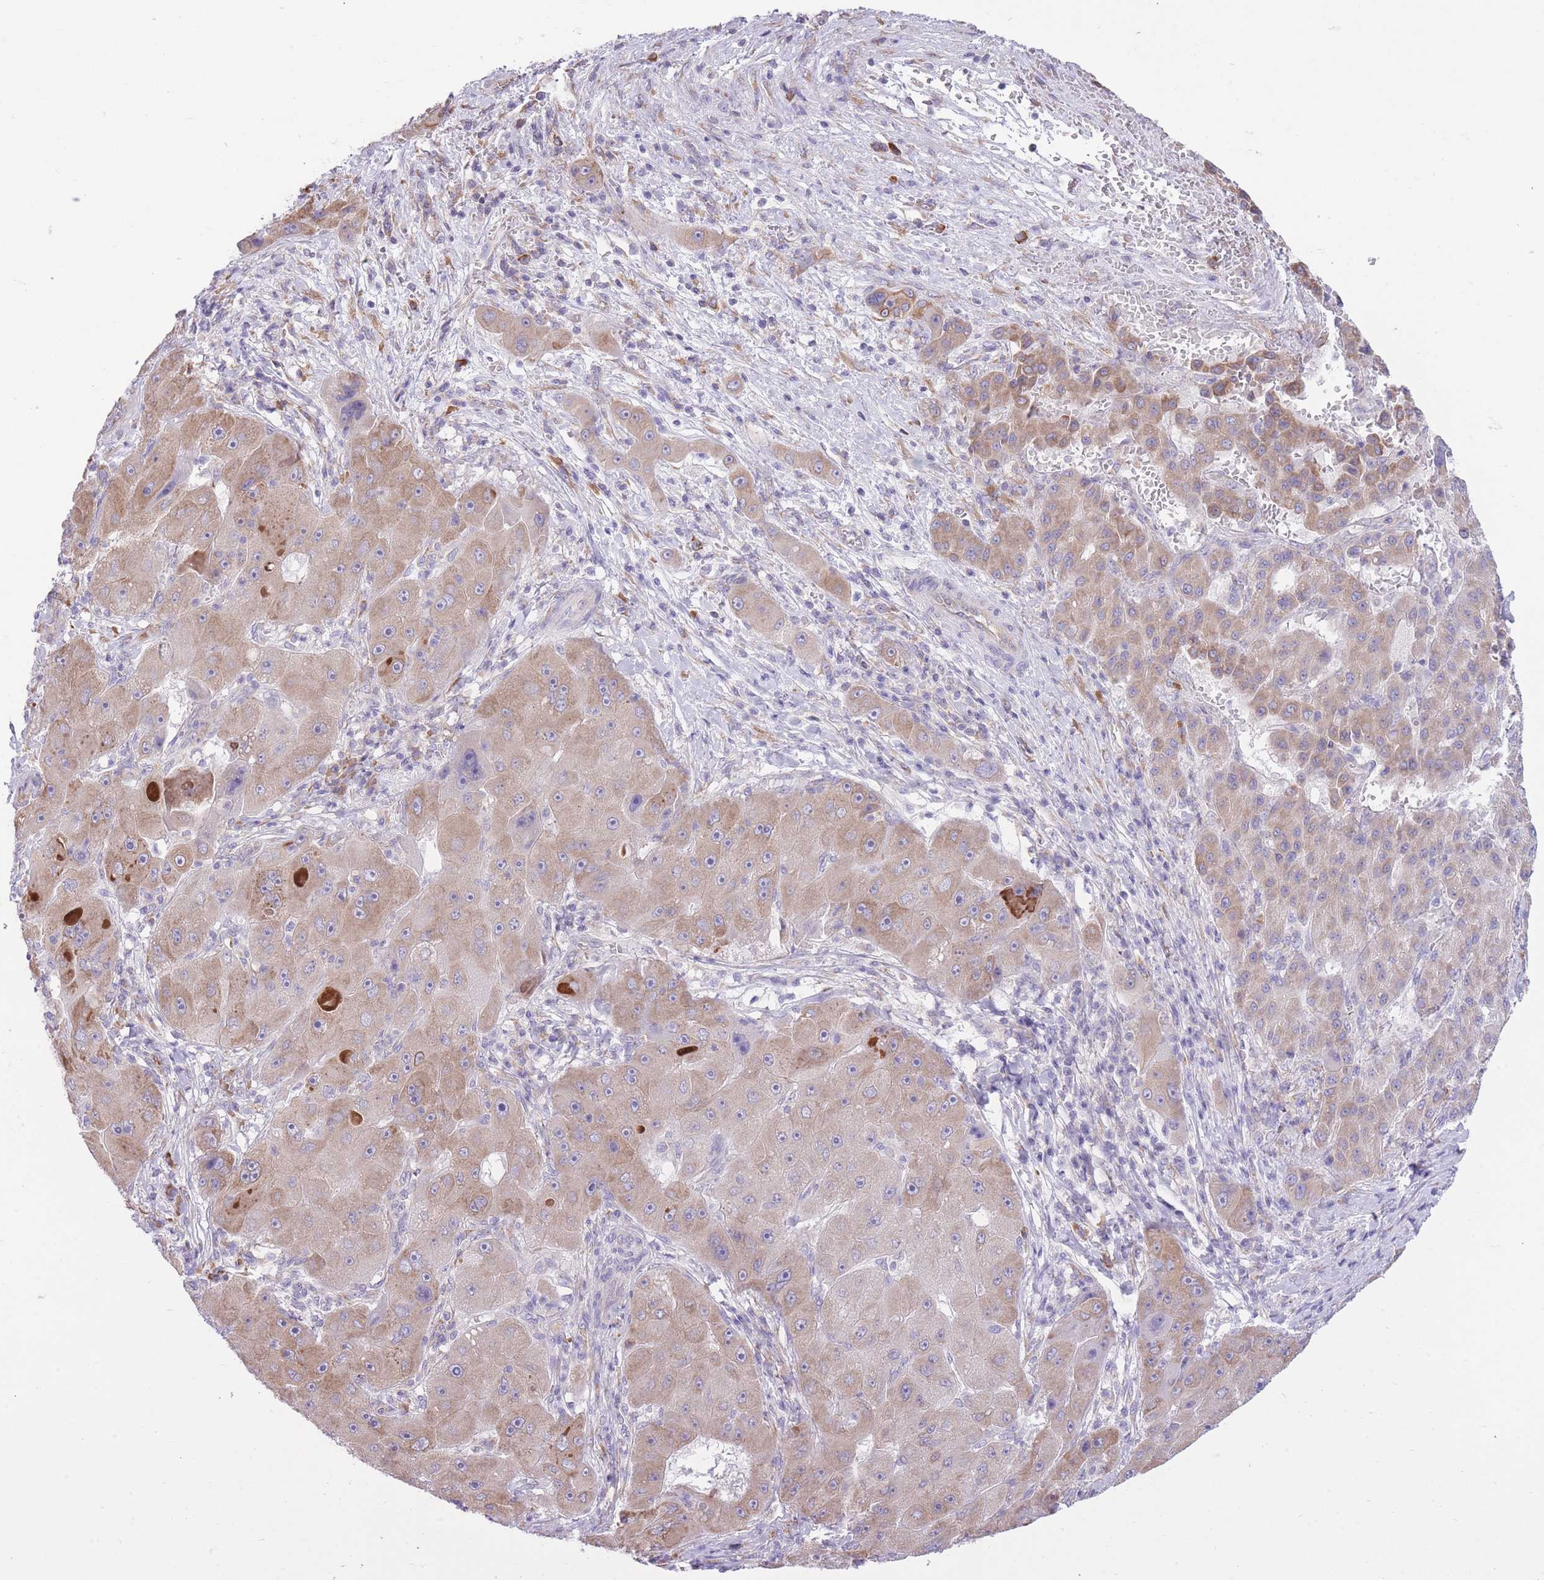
{"staining": {"intensity": "moderate", "quantity": "25%-75%", "location": "cytoplasmic/membranous"}, "tissue": "liver cancer", "cell_type": "Tumor cells", "image_type": "cancer", "snomed": [{"axis": "morphology", "description": "Carcinoma, Hepatocellular, NOS"}, {"axis": "topography", "description": "Liver"}], "caption": "This image shows liver hepatocellular carcinoma stained with IHC to label a protein in brown. The cytoplasmic/membranous of tumor cells show moderate positivity for the protein. Nuclei are counter-stained blue.", "gene": "ZNF501", "patient": {"sex": "male", "age": 76}}